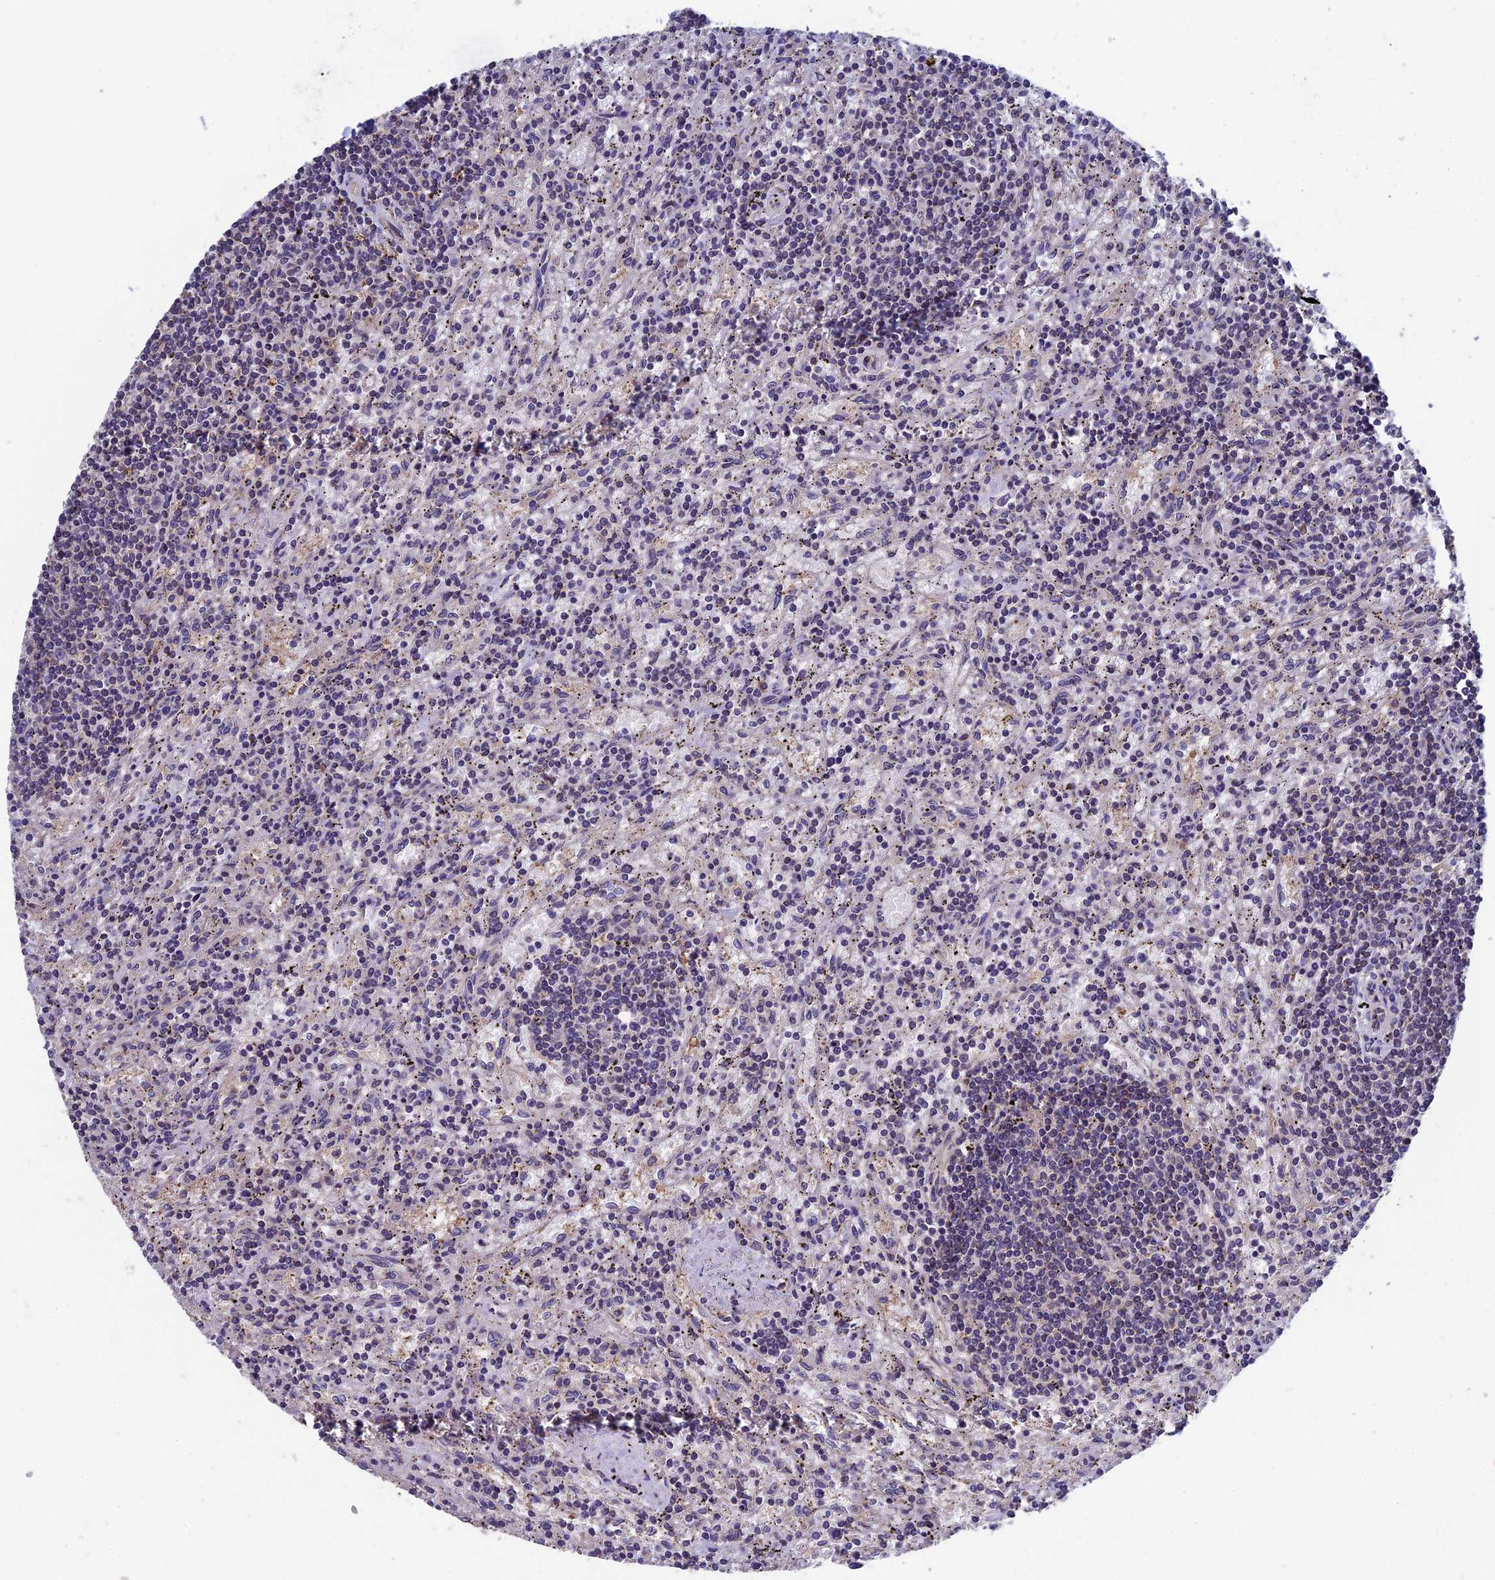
{"staining": {"intensity": "negative", "quantity": "none", "location": "none"}, "tissue": "lymphoma", "cell_type": "Tumor cells", "image_type": "cancer", "snomed": [{"axis": "morphology", "description": "Malignant lymphoma, non-Hodgkin's type, Low grade"}, {"axis": "topography", "description": "Spleen"}], "caption": "Human malignant lymphoma, non-Hodgkin's type (low-grade) stained for a protein using immunohistochemistry exhibits no expression in tumor cells.", "gene": "LCMT1", "patient": {"sex": "male", "age": 76}}